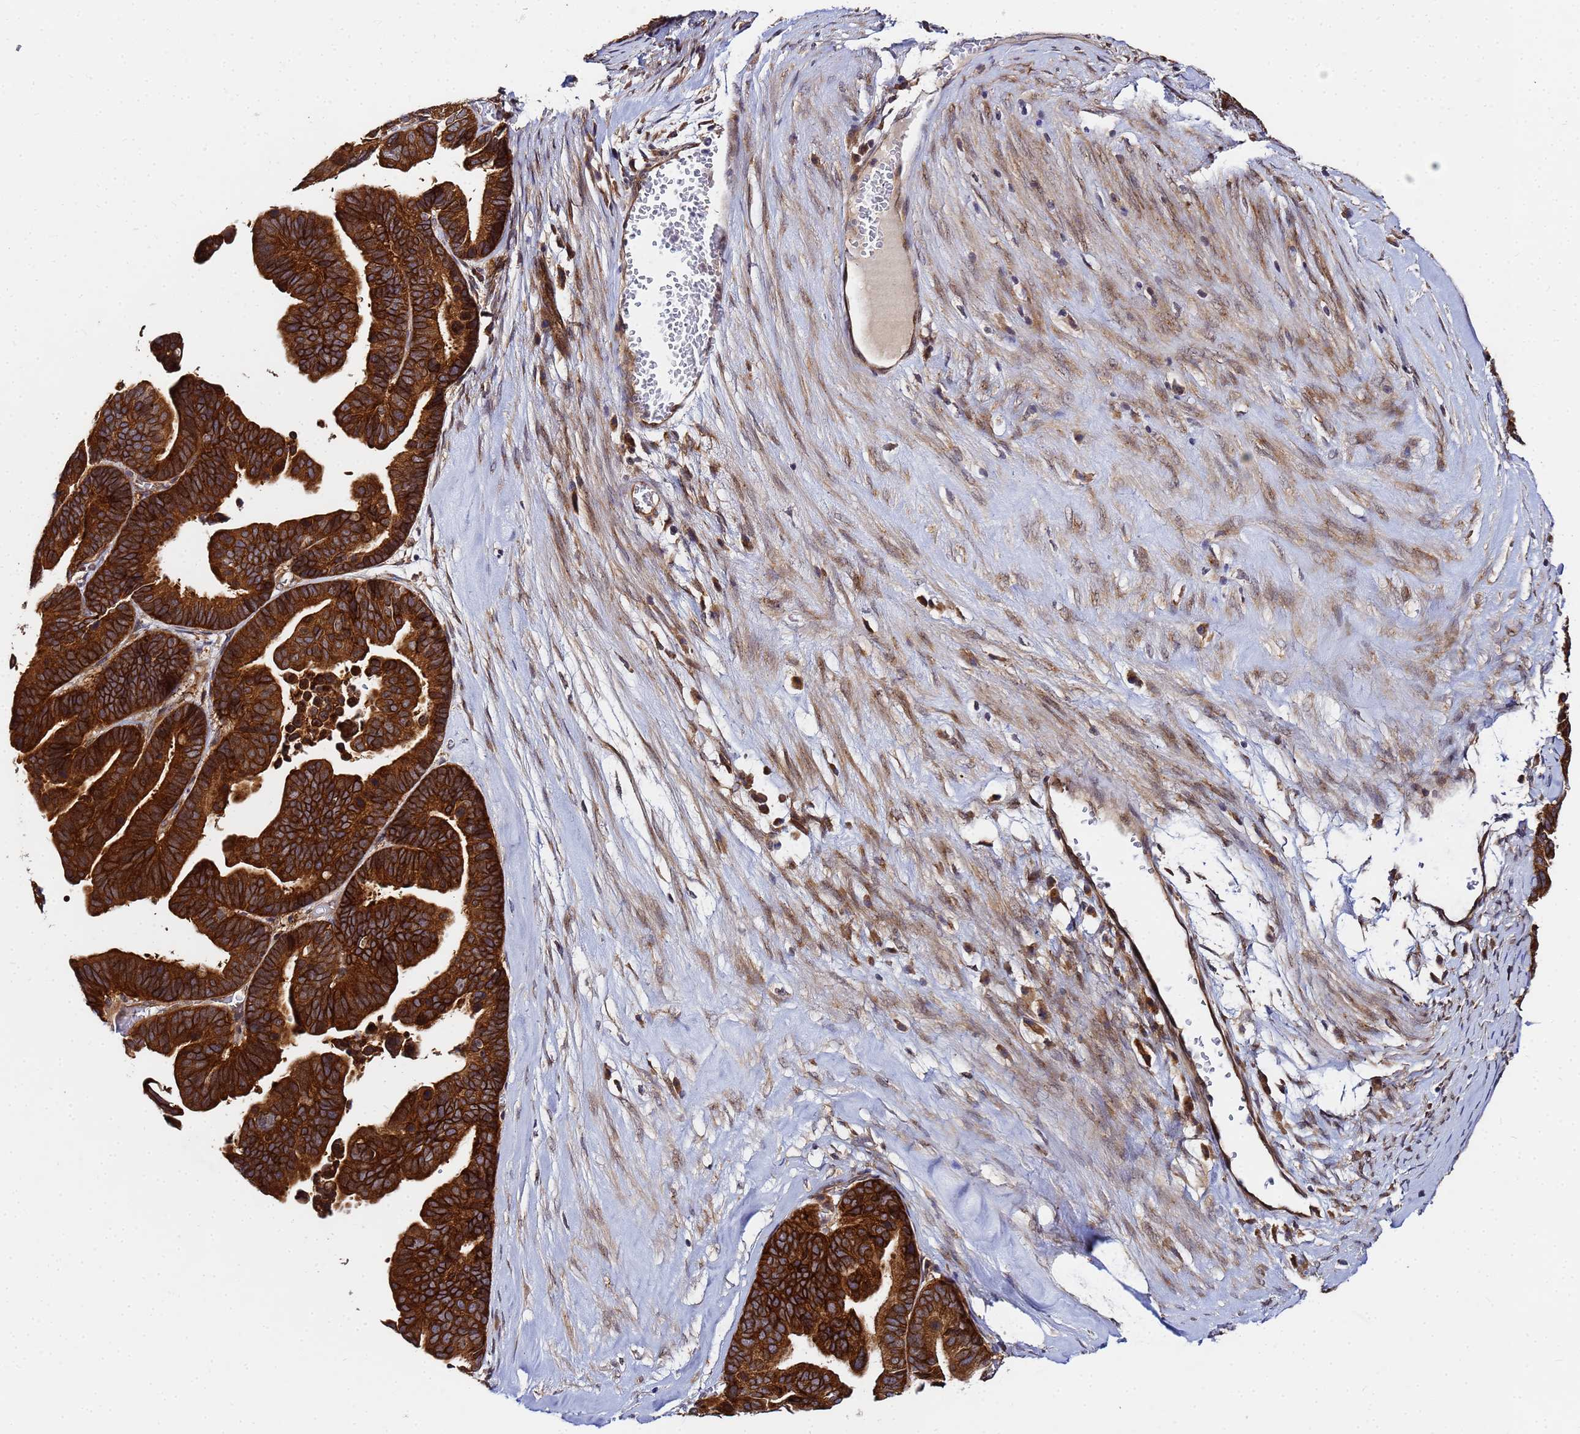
{"staining": {"intensity": "strong", "quantity": ">75%", "location": "cytoplasmic/membranous"}, "tissue": "ovarian cancer", "cell_type": "Tumor cells", "image_type": "cancer", "snomed": [{"axis": "morphology", "description": "Cystadenocarcinoma, serous, NOS"}, {"axis": "topography", "description": "Ovary"}], "caption": "Ovarian serous cystadenocarcinoma tissue reveals strong cytoplasmic/membranous expression in approximately >75% of tumor cells (Stains: DAB (3,3'-diaminobenzidine) in brown, nuclei in blue, Microscopy: brightfield microscopy at high magnification).", "gene": "UNC93B1", "patient": {"sex": "female", "age": 56}}